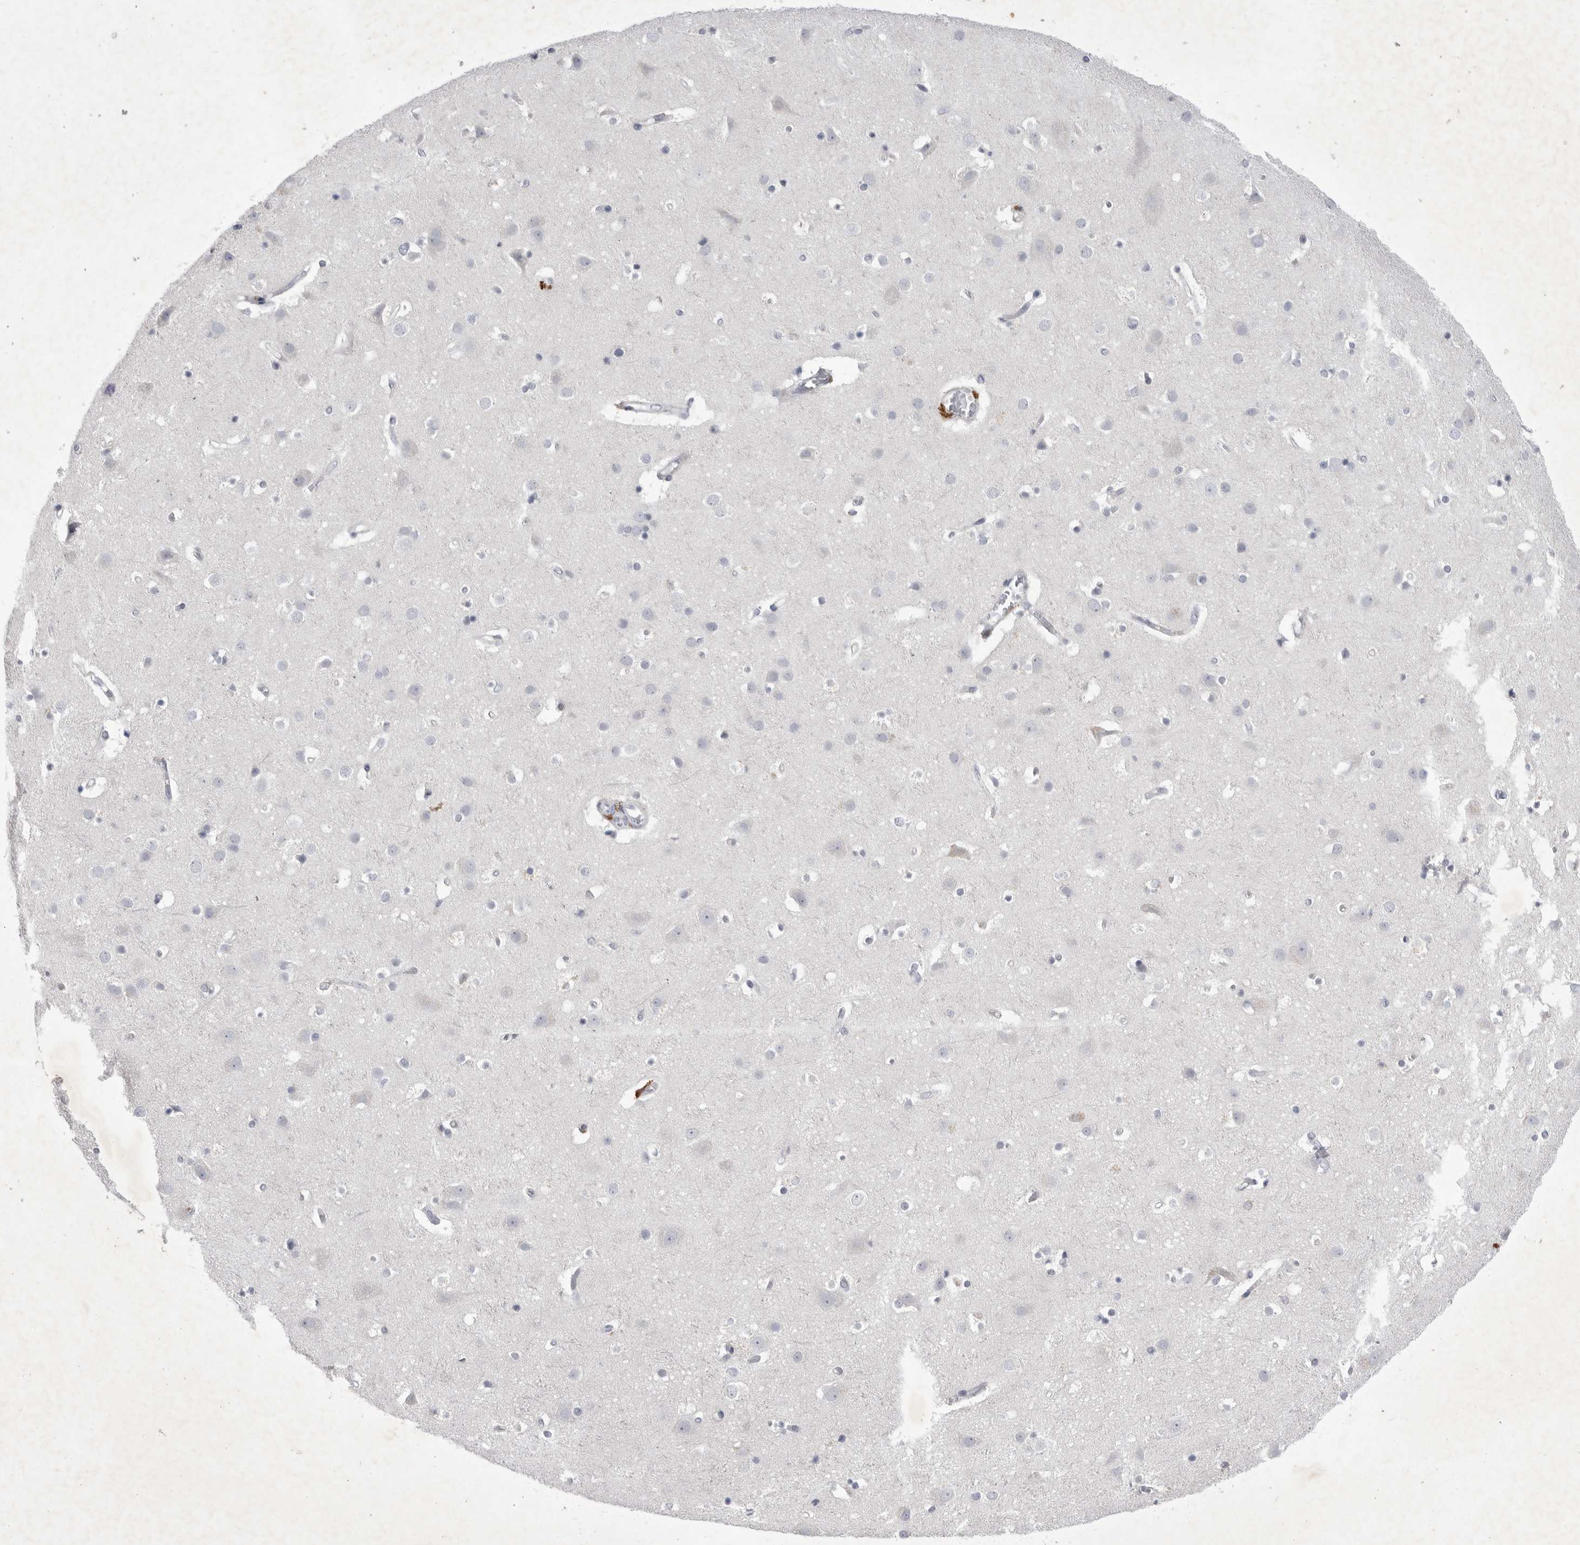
{"staining": {"intensity": "negative", "quantity": "none", "location": "none"}, "tissue": "cerebral cortex", "cell_type": "Endothelial cells", "image_type": "normal", "snomed": [{"axis": "morphology", "description": "Normal tissue, NOS"}, {"axis": "topography", "description": "Cerebral cortex"}], "caption": "Cerebral cortex stained for a protein using immunohistochemistry (IHC) demonstrates no expression endothelial cells.", "gene": "SIGLEC10", "patient": {"sex": "male", "age": 54}}